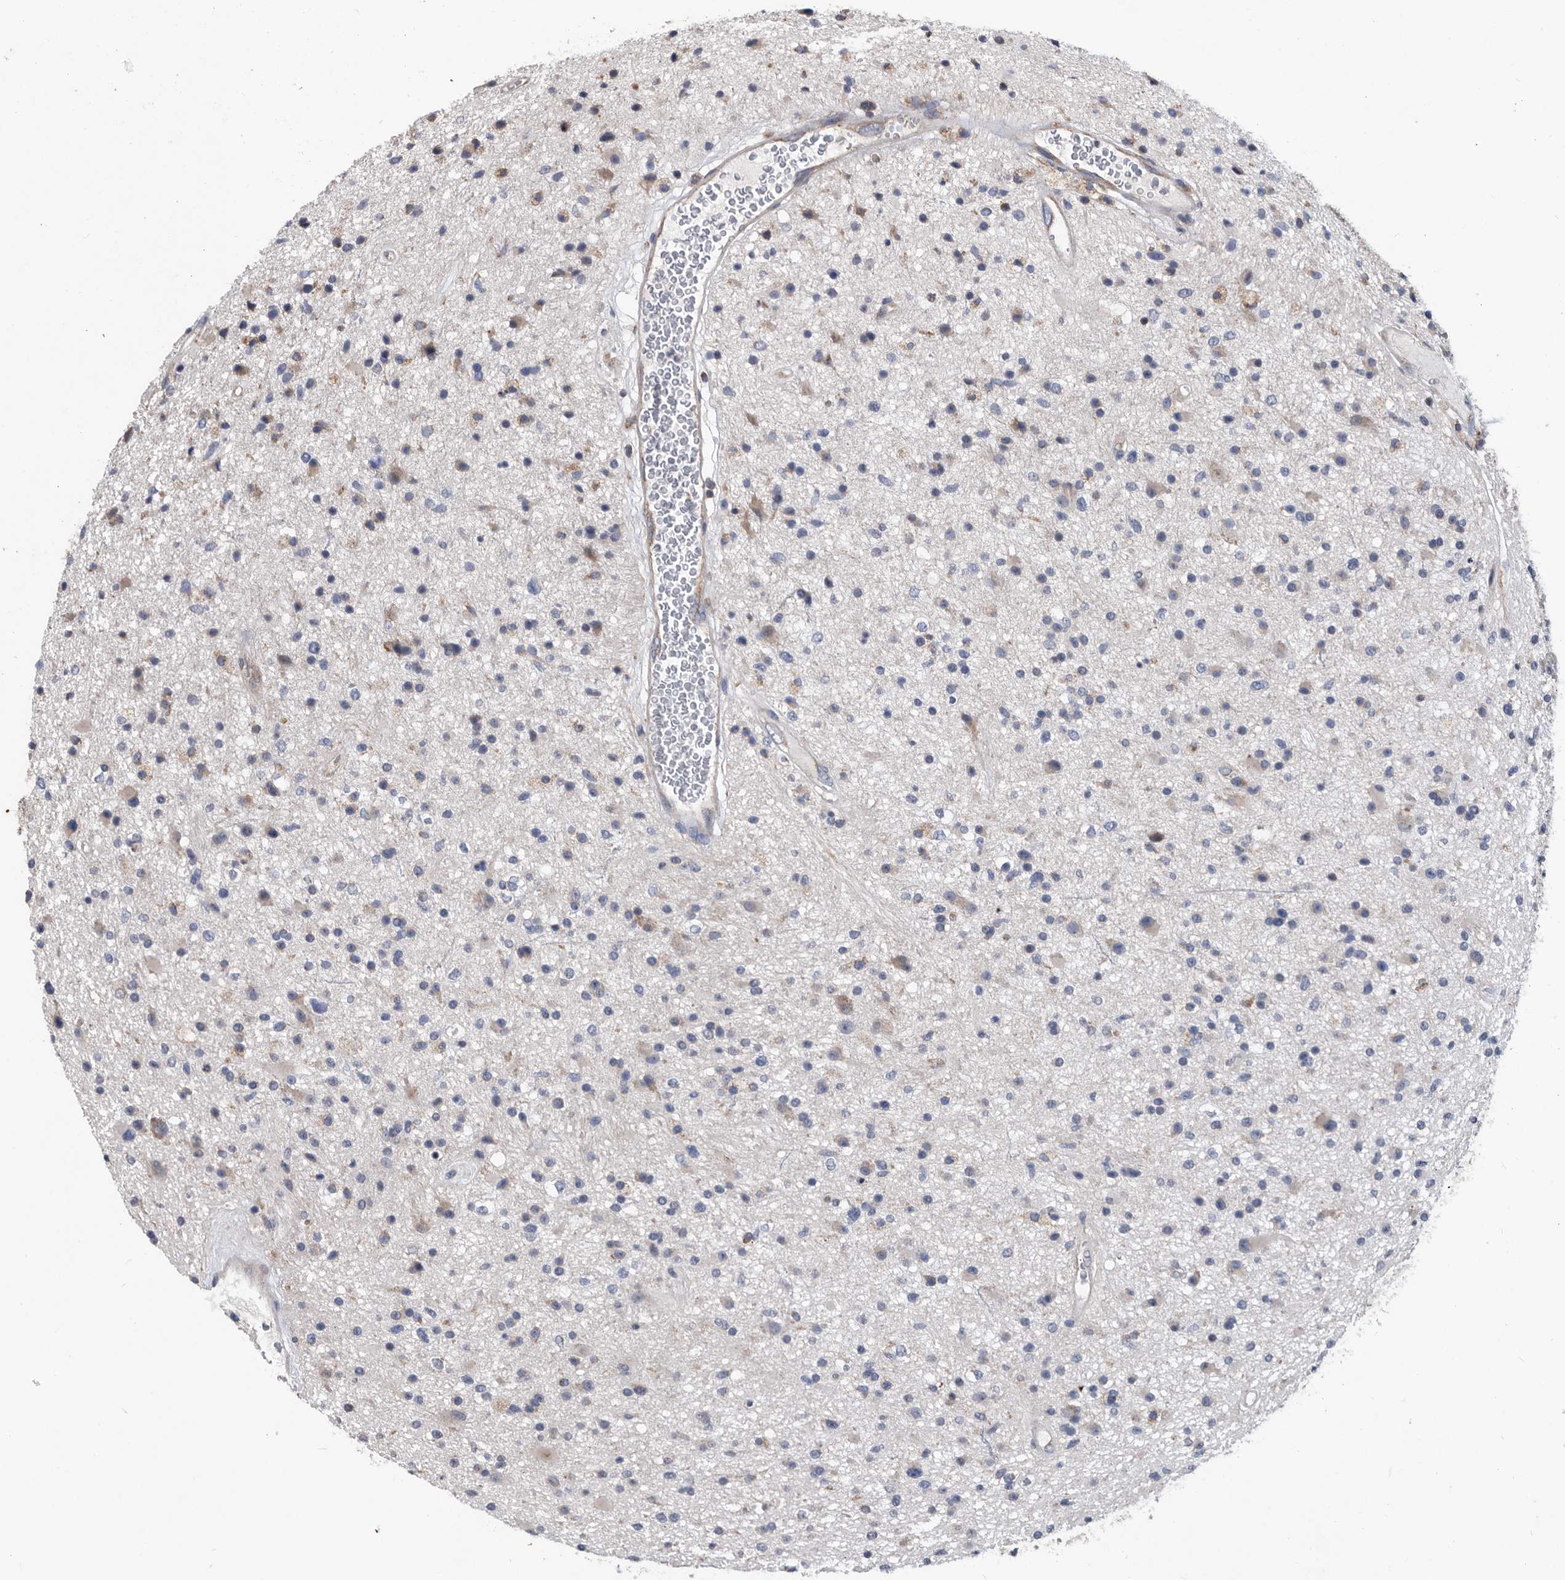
{"staining": {"intensity": "negative", "quantity": "none", "location": "none"}, "tissue": "glioma", "cell_type": "Tumor cells", "image_type": "cancer", "snomed": [{"axis": "morphology", "description": "Glioma, malignant, High grade"}, {"axis": "topography", "description": "Brain"}], "caption": "This is an immunohistochemistry (IHC) micrograph of human glioma. There is no expression in tumor cells.", "gene": "NRBP1", "patient": {"sex": "male", "age": 33}}